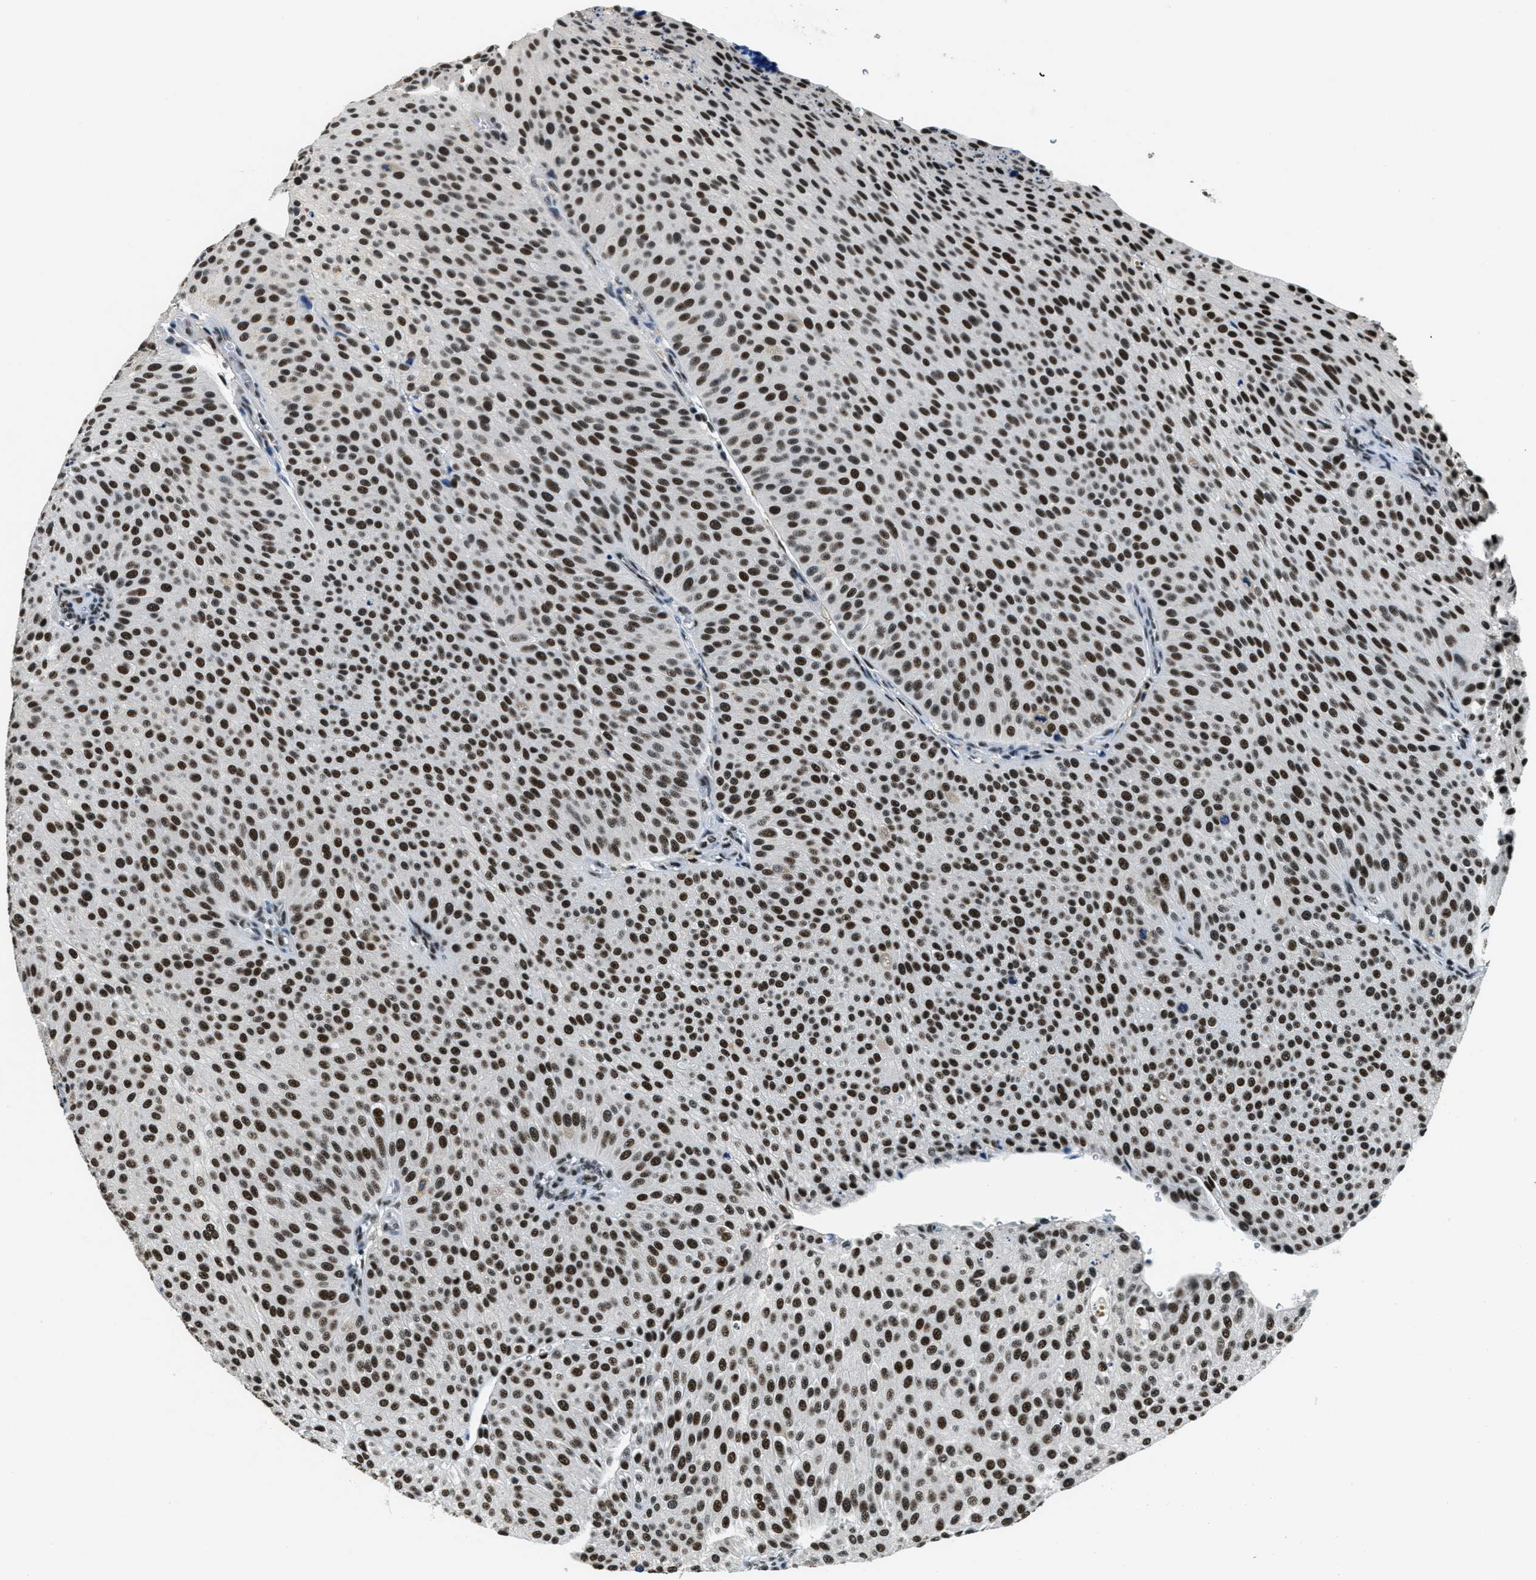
{"staining": {"intensity": "strong", "quantity": ">75%", "location": "nuclear"}, "tissue": "urothelial cancer", "cell_type": "Tumor cells", "image_type": "cancer", "snomed": [{"axis": "morphology", "description": "Urothelial carcinoma, Low grade"}, {"axis": "topography", "description": "Smooth muscle"}, {"axis": "topography", "description": "Urinary bladder"}], "caption": "A high-resolution image shows IHC staining of urothelial cancer, which displays strong nuclear positivity in about >75% of tumor cells.", "gene": "SSB", "patient": {"sex": "male", "age": 60}}